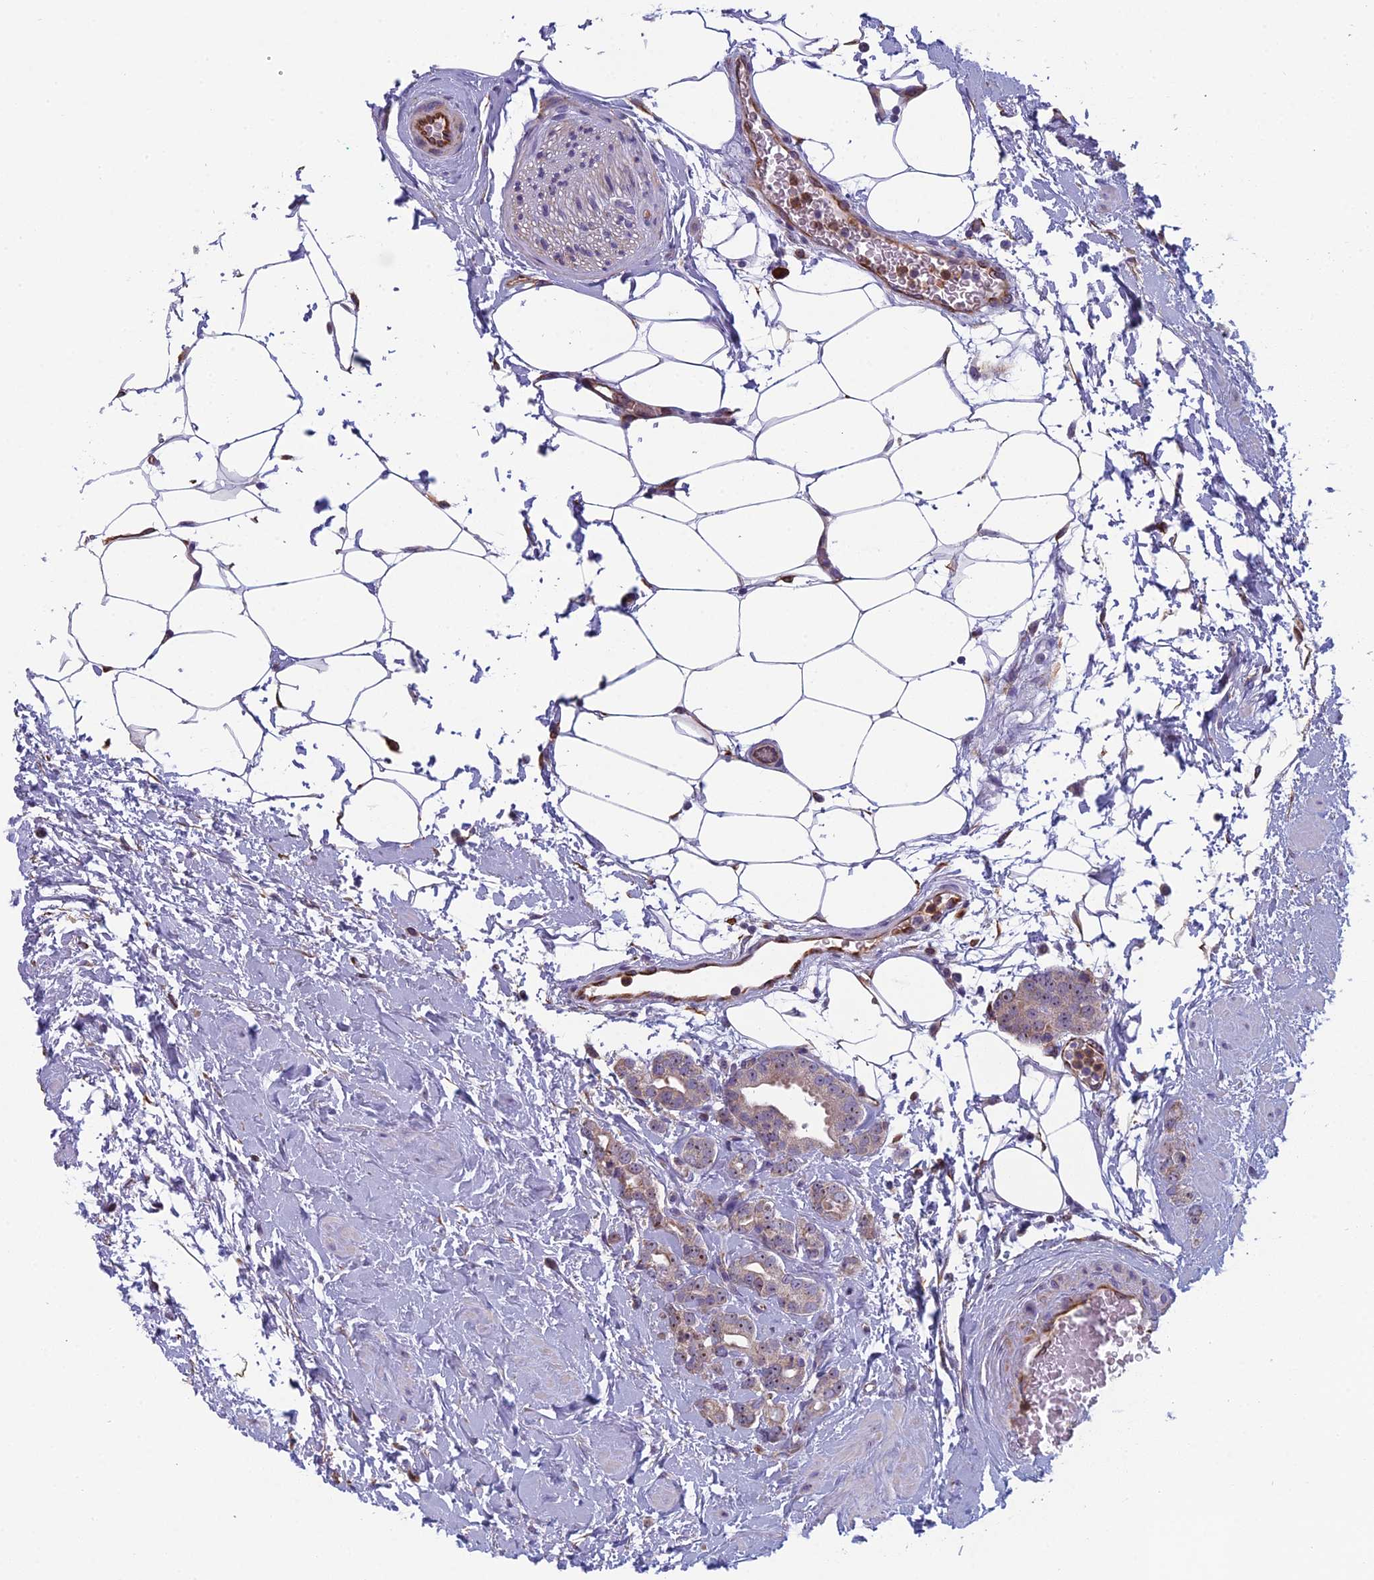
{"staining": {"intensity": "weak", "quantity": ">75%", "location": "cytoplasmic/membranous,nuclear"}, "tissue": "prostate cancer", "cell_type": "Tumor cells", "image_type": "cancer", "snomed": [{"axis": "morphology", "description": "Adenocarcinoma, High grade"}, {"axis": "topography", "description": "Prostate"}], "caption": "High-grade adenocarcinoma (prostate) was stained to show a protein in brown. There is low levels of weak cytoplasmic/membranous and nuclear staining in approximately >75% of tumor cells. The protein is stained brown, and the nuclei are stained in blue (DAB IHC with brightfield microscopy, high magnification).", "gene": "NOC2L", "patient": {"sex": "male", "age": 63}}